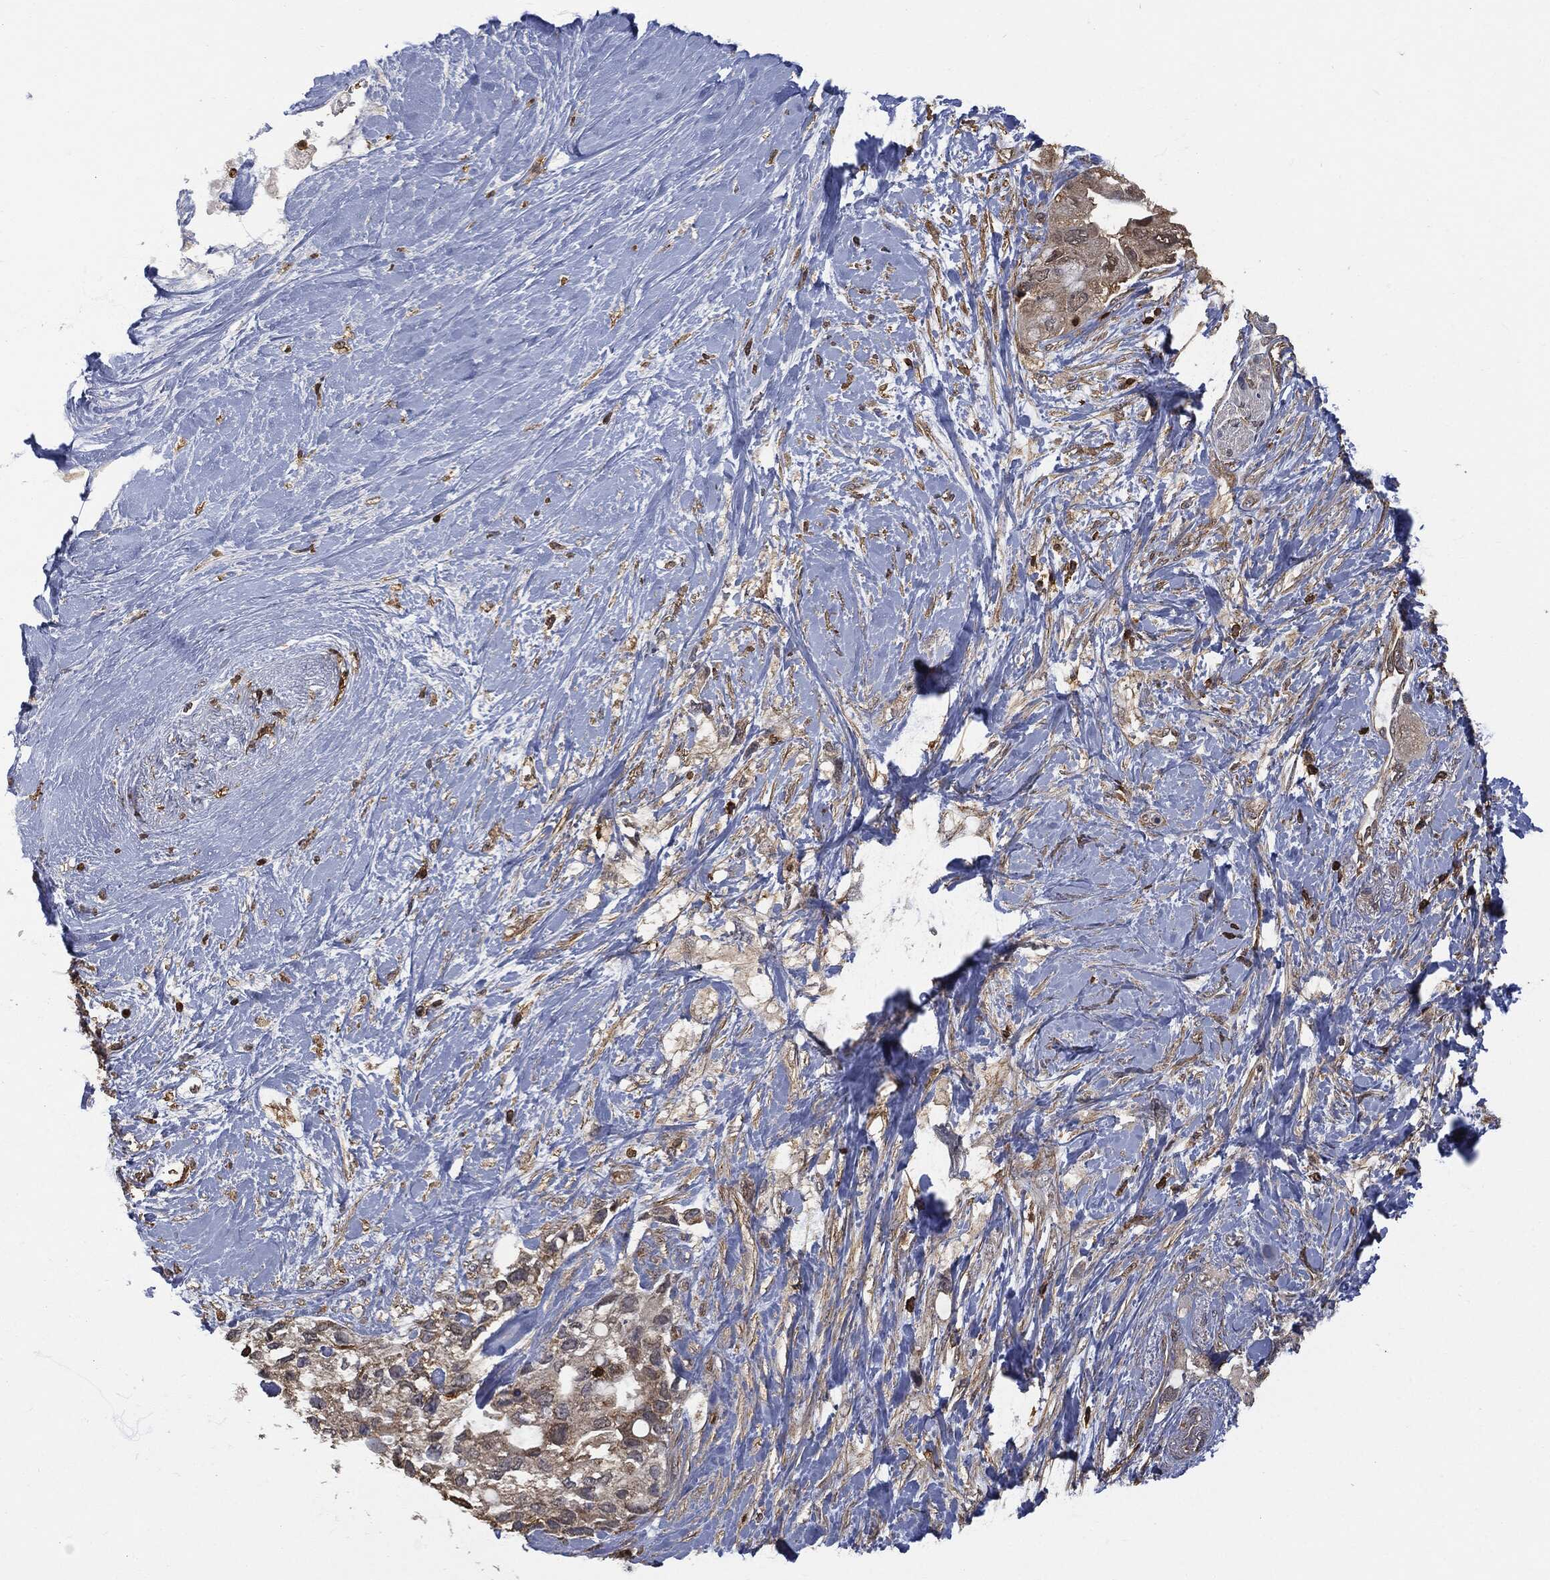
{"staining": {"intensity": "moderate", "quantity": "<25%", "location": "cytoplasmic/membranous"}, "tissue": "pancreatic cancer", "cell_type": "Tumor cells", "image_type": "cancer", "snomed": [{"axis": "morphology", "description": "Adenocarcinoma, NOS"}, {"axis": "topography", "description": "Pancreas"}], "caption": "Pancreatic adenocarcinoma stained for a protein demonstrates moderate cytoplasmic/membranous positivity in tumor cells.", "gene": "PSMB10", "patient": {"sex": "female", "age": 56}}